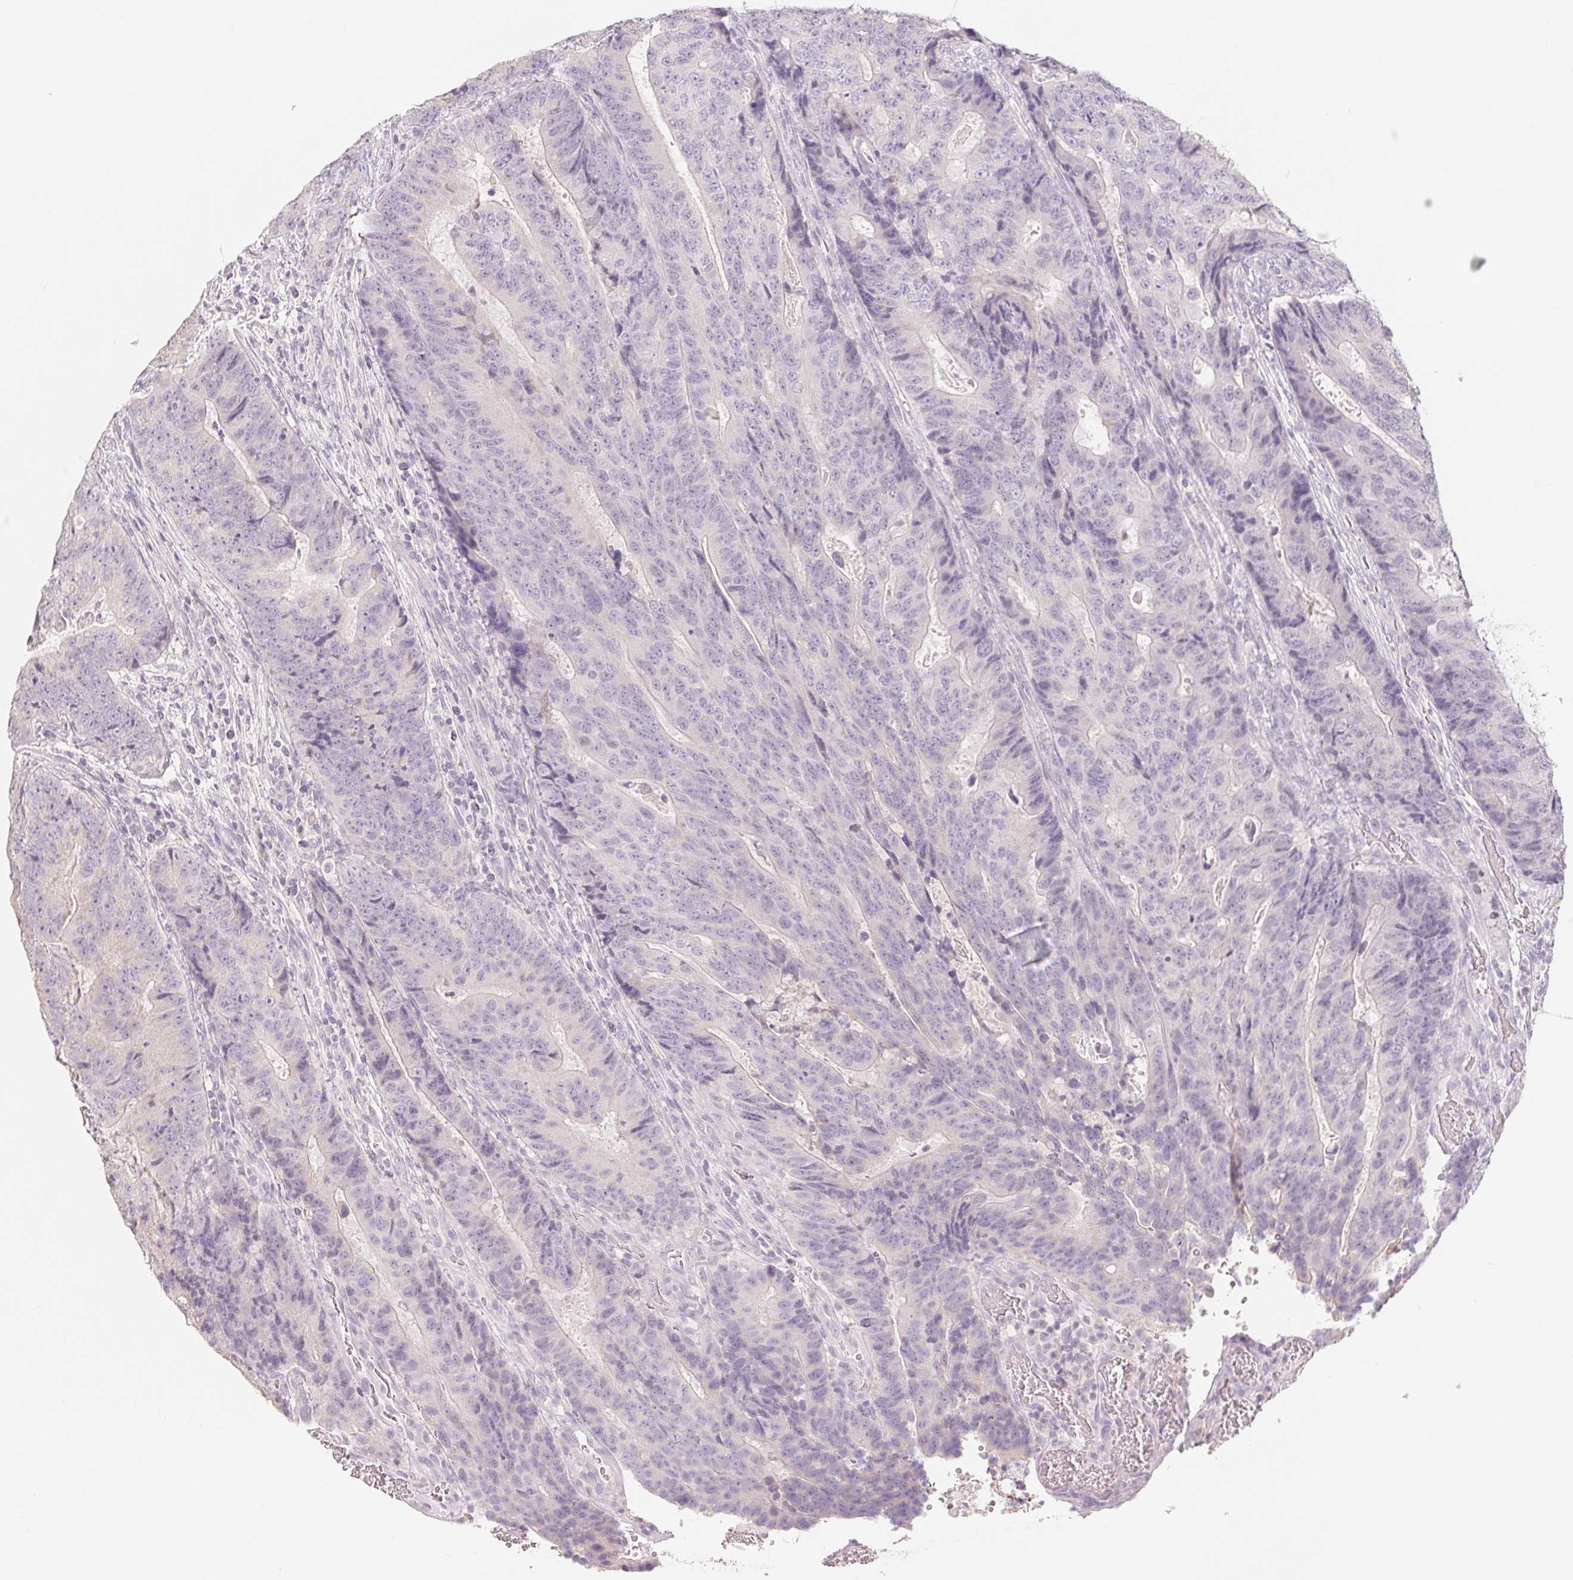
{"staining": {"intensity": "negative", "quantity": "none", "location": "none"}, "tissue": "colorectal cancer", "cell_type": "Tumor cells", "image_type": "cancer", "snomed": [{"axis": "morphology", "description": "Adenocarcinoma, NOS"}, {"axis": "topography", "description": "Colon"}], "caption": "IHC of colorectal cancer shows no staining in tumor cells.", "gene": "LVRN", "patient": {"sex": "female", "age": 48}}